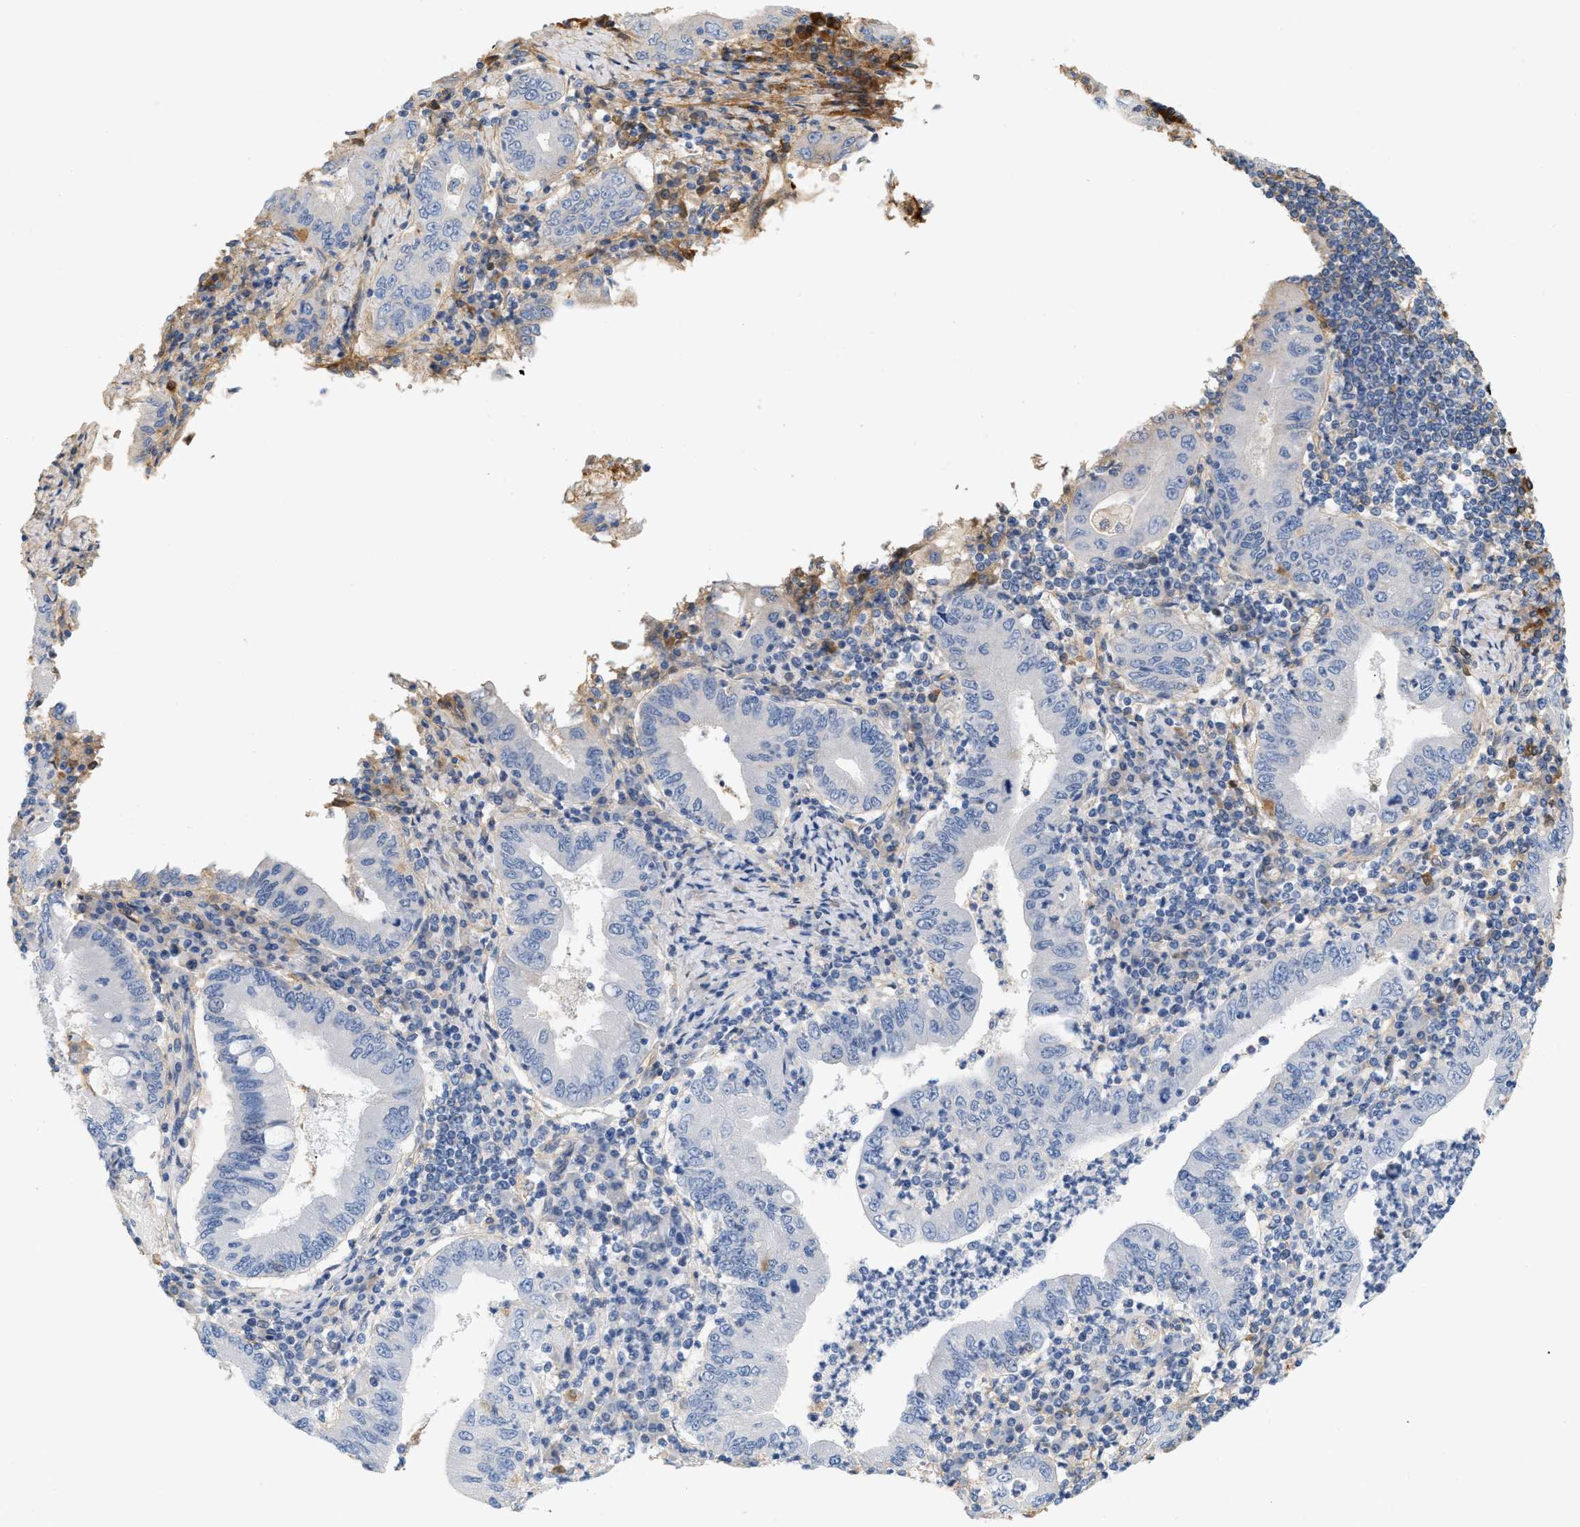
{"staining": {"intensity": "negative", "quantity": "none", "location": "none"}, "tissue": "stomach cancer", "cell_type": "Tumor cells", "image_type": "cancer", "snomed": [{"axis": "morphology", "description": "Normal tissue, NOS"}, {"axis": "morphology", "description": "Adenocarcinoma, NOS"}, {"axis": "topography", "description": "Esophagus"}, {"axis": "topography", "description": "Stomach, upper"}, {"axis": "topography", "description": "Peripheral nerve tissue"}], "caption": "The image exhibits no staining of tumor cells in stomach cancer (adenocarcinoma).", "gene": "CFH", "patient": {"sex": "male", "age": 62}}